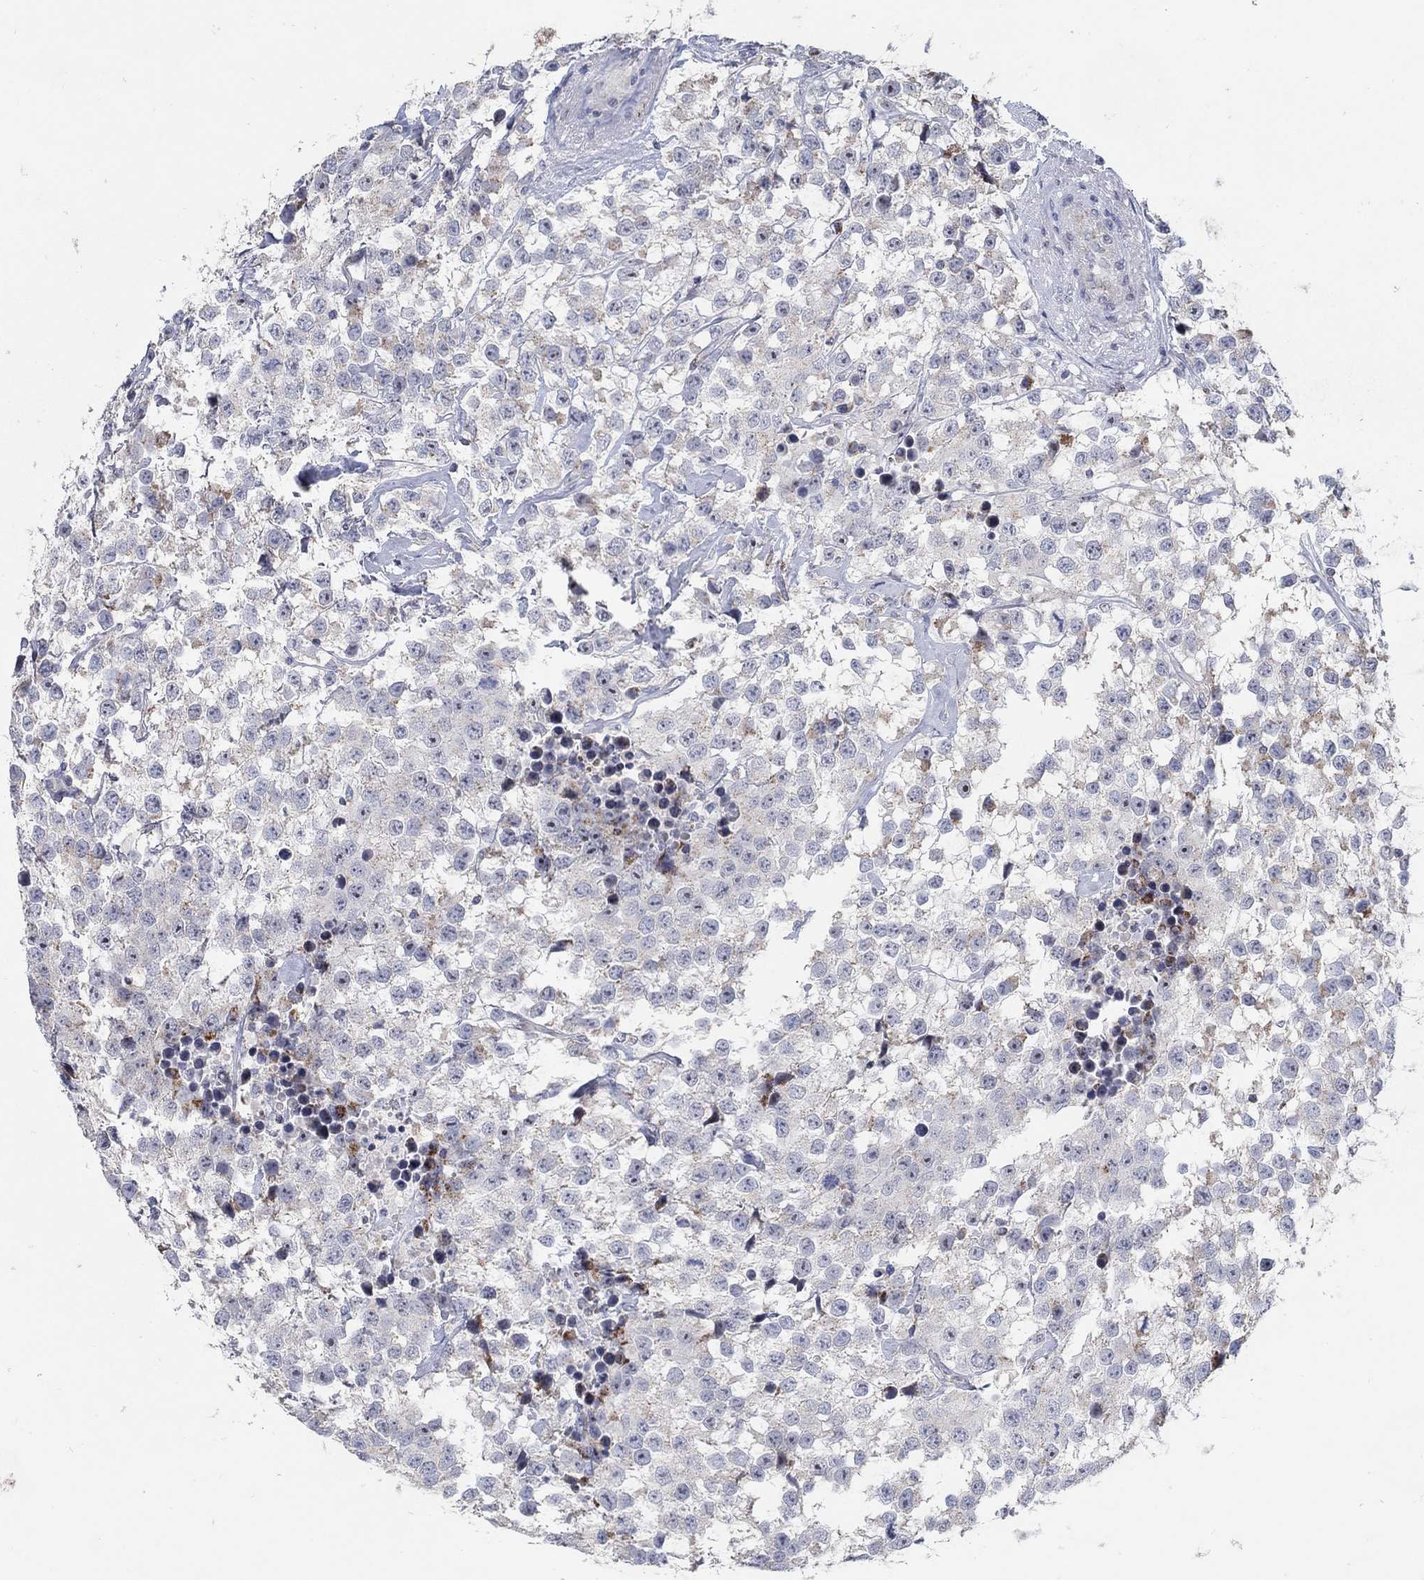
{"staining": {"intensity": "moderate", "quantity": "<25%", "location": "cytoplasmic/membranous"}, "tissue": "testis cancer", "cell_type": "Tumor cells", "image_type": "cancer", "snomed": [{"axis": "morphology", "description": "Seminoma, NOS"}, {"axis": "topography", "description": "Testis"}], "caption": "Protein analysis of testis cancer tissue demonstrates moderate cytoplasmic/membranous positivity in about <25% of tumor cells. Nuclei are stained in blue.", "gene": "HMX2", "patient": {"sex": "male", "age": 59}}